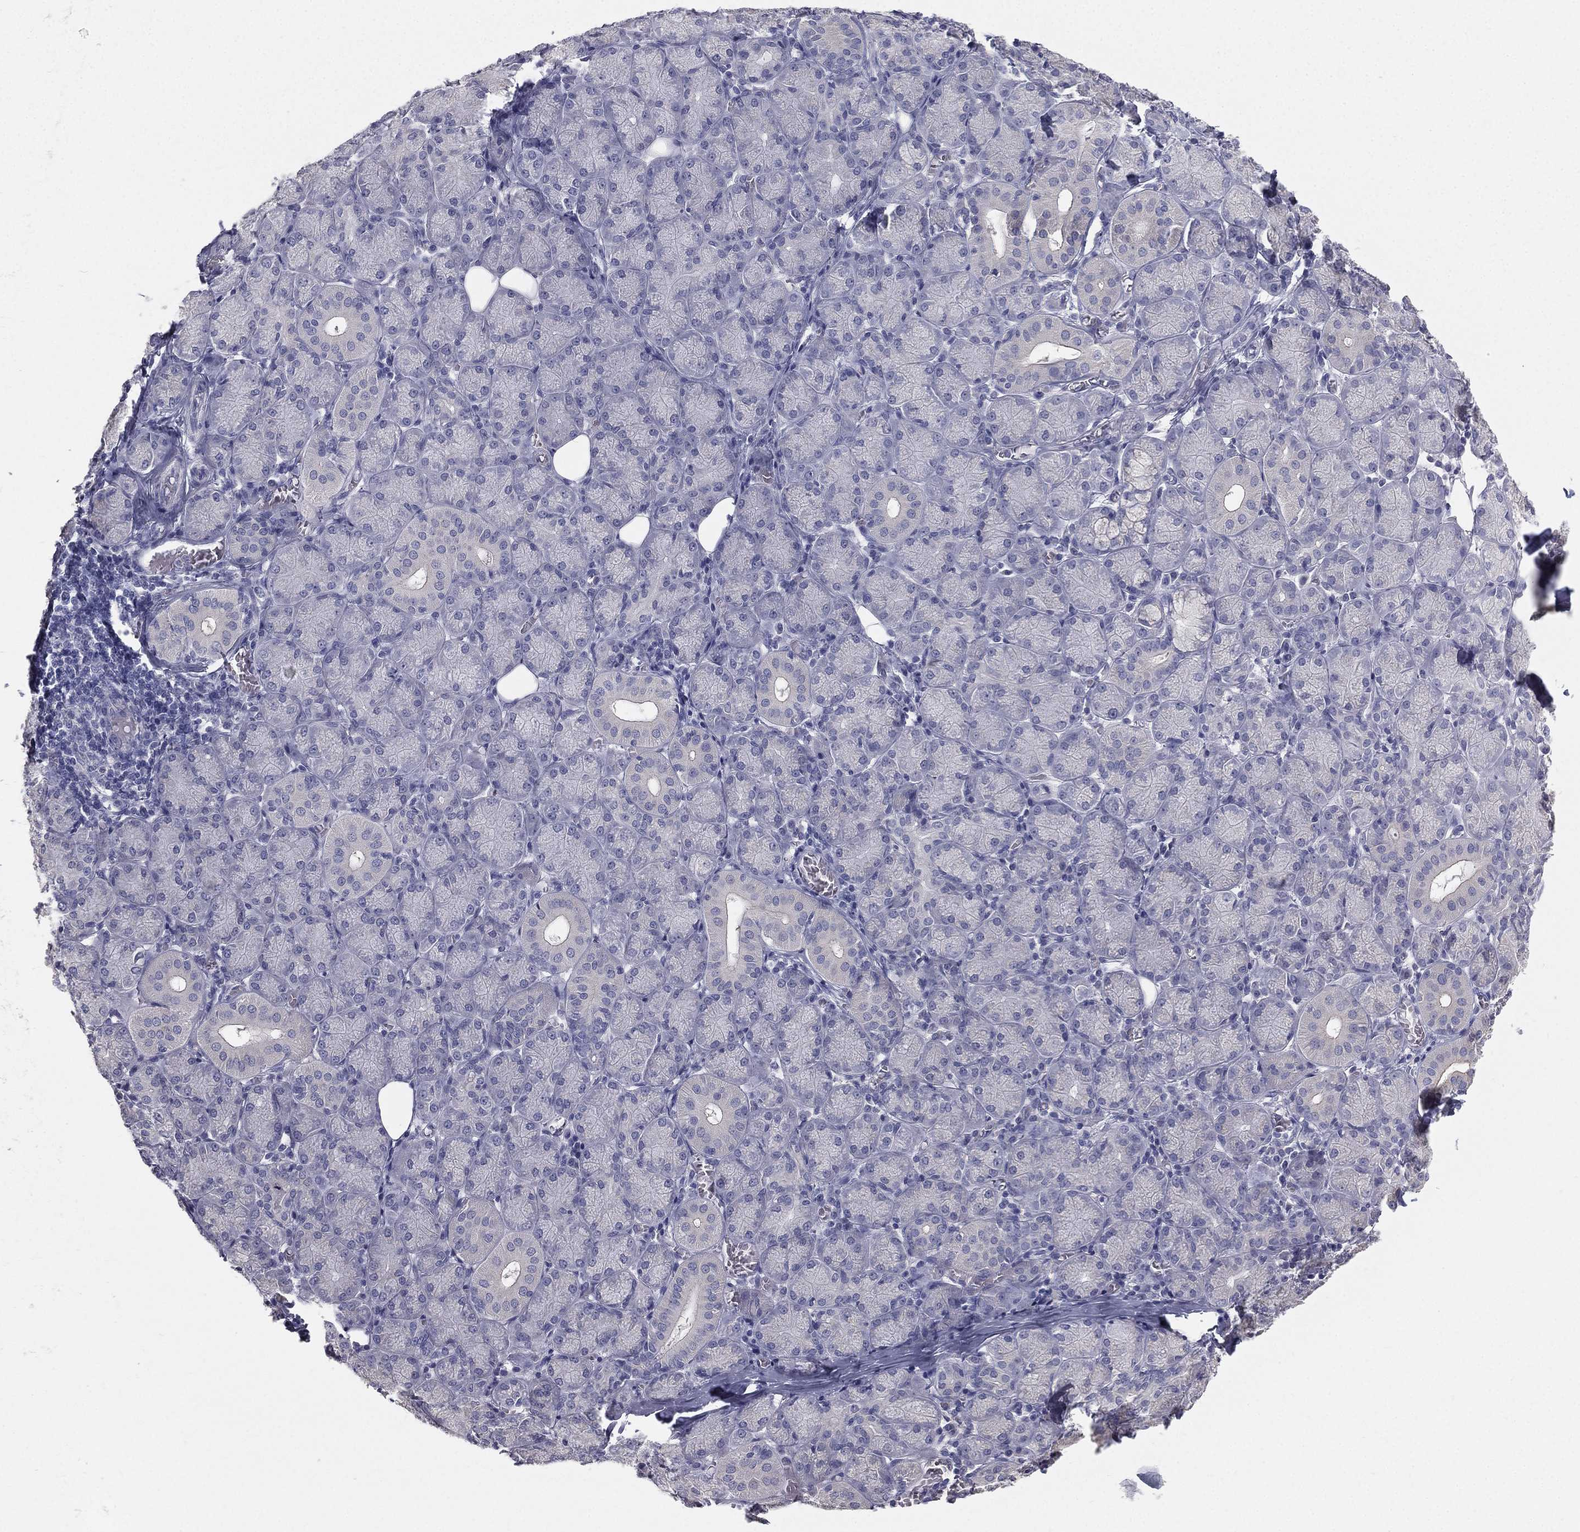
{"staining": {"intensity": "negative", "quantity": "none", "location": "none"}, "tissue": "salivary gland", "cell_type": "Glandular cells", "image_type": "normal", "snomed": [{"axis": "morphology", "description": "Normal tissue, NOS"}, {"axis": "topography", "description": "Salivary gland"}, {"axis": "topography", "description": "Peripheral nerve tissue"}], "caption": "Immunohistochemistry micrograph of benign salivary gland: salivary gland stained with DAB shows no significant protein expression in glandular cells.", "gene": "MUC13", "patient": {"sex": "female", "age": 24}}